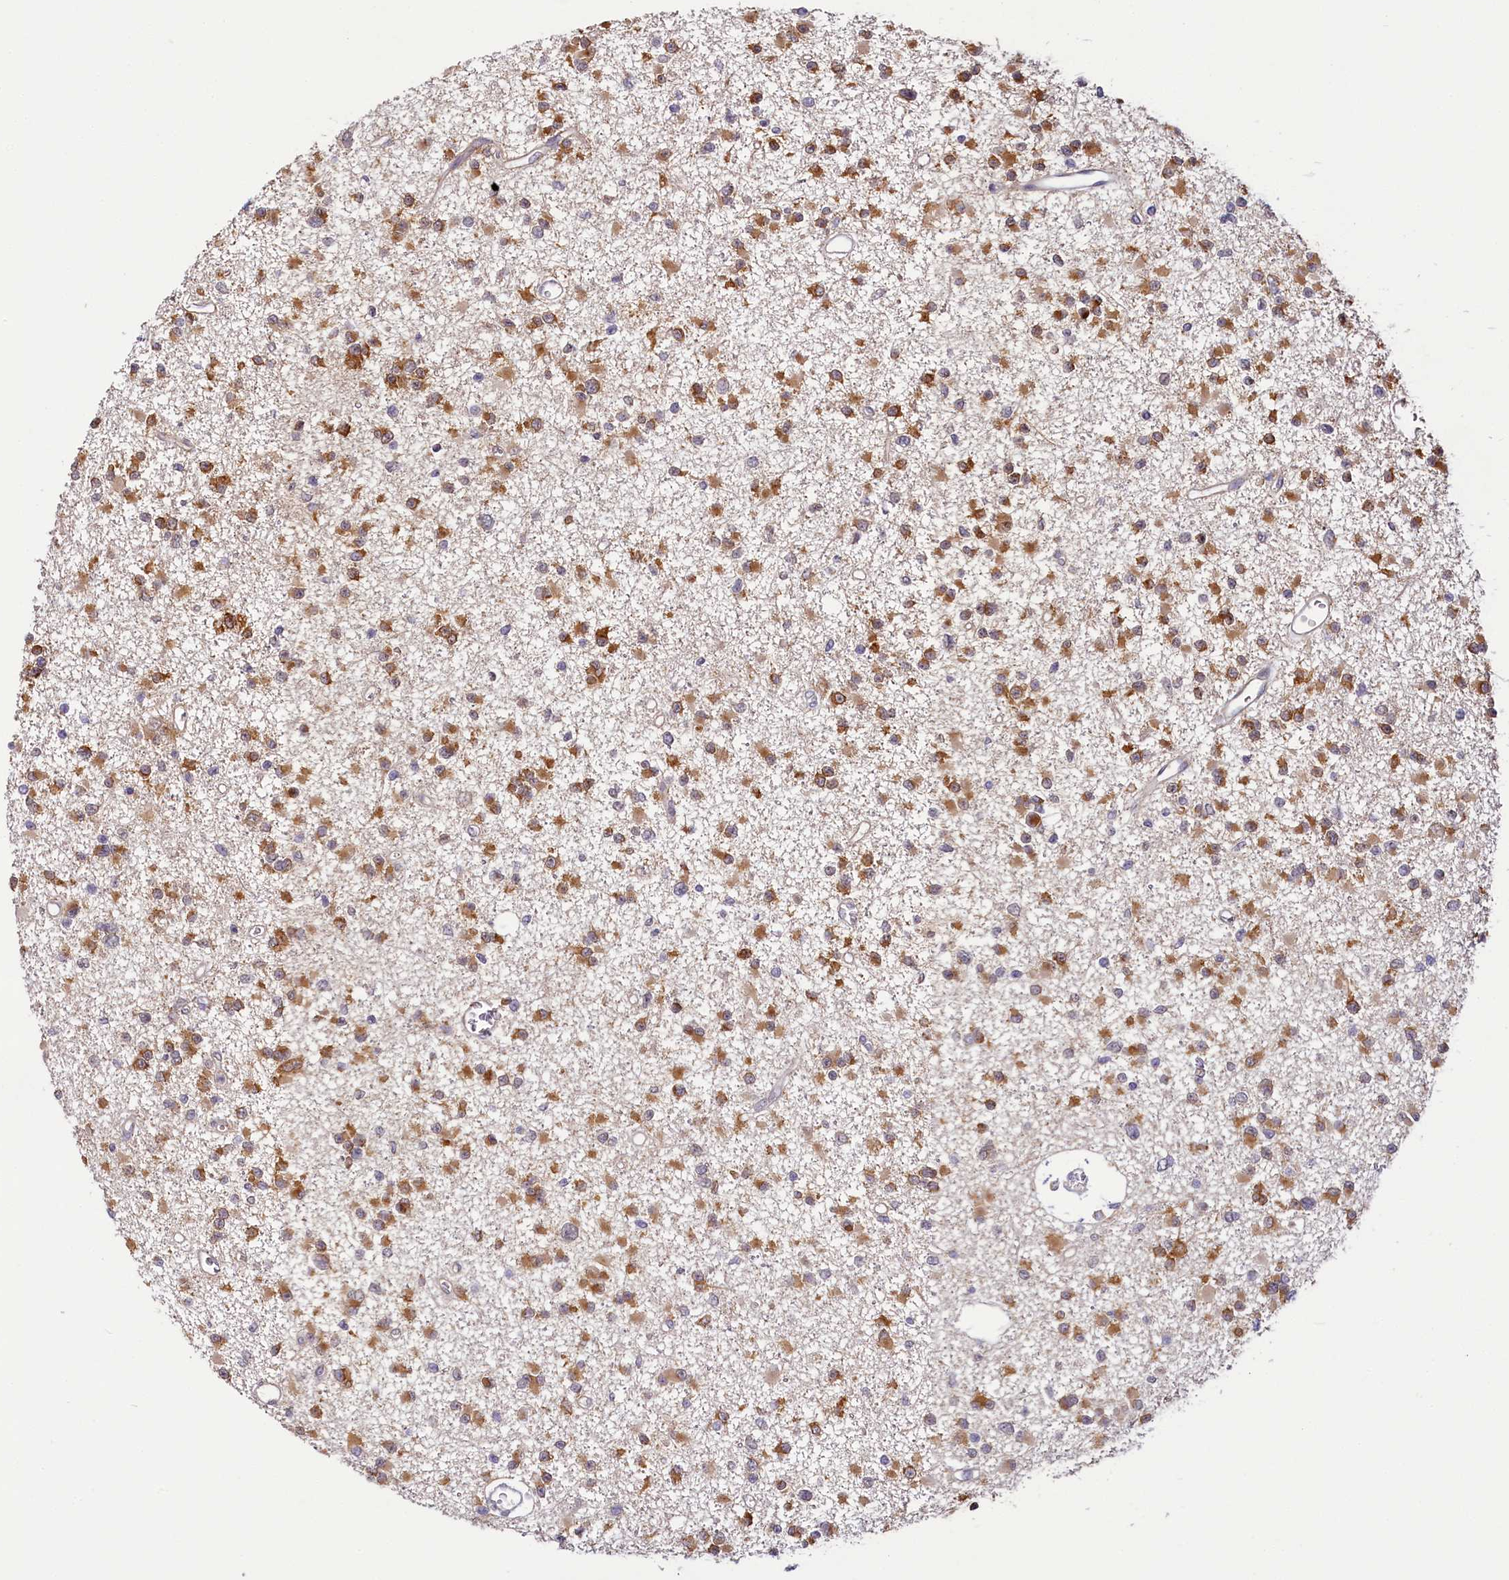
{"staining": {"intensity": "moderate", "quantity": ">75%", "location": "cytoplasmic/membranous"}, "tissue": "glioma", "cell_type": "Tumor cells", "image_type": "cancer", "snomed": [{"axis": "morphology", "description": "Glioma, malignant, Low grade"}, {"axis": "topography", "description": "Brain"}], "caption": "Immunohistochemical staining of glioma reveals medium levels of moderate cytoplasmic/membranous protein staining in approximately >75% of tumor cells.", "gene": "TMEM39A", "patient": {"sex": "female", "age": 22}}